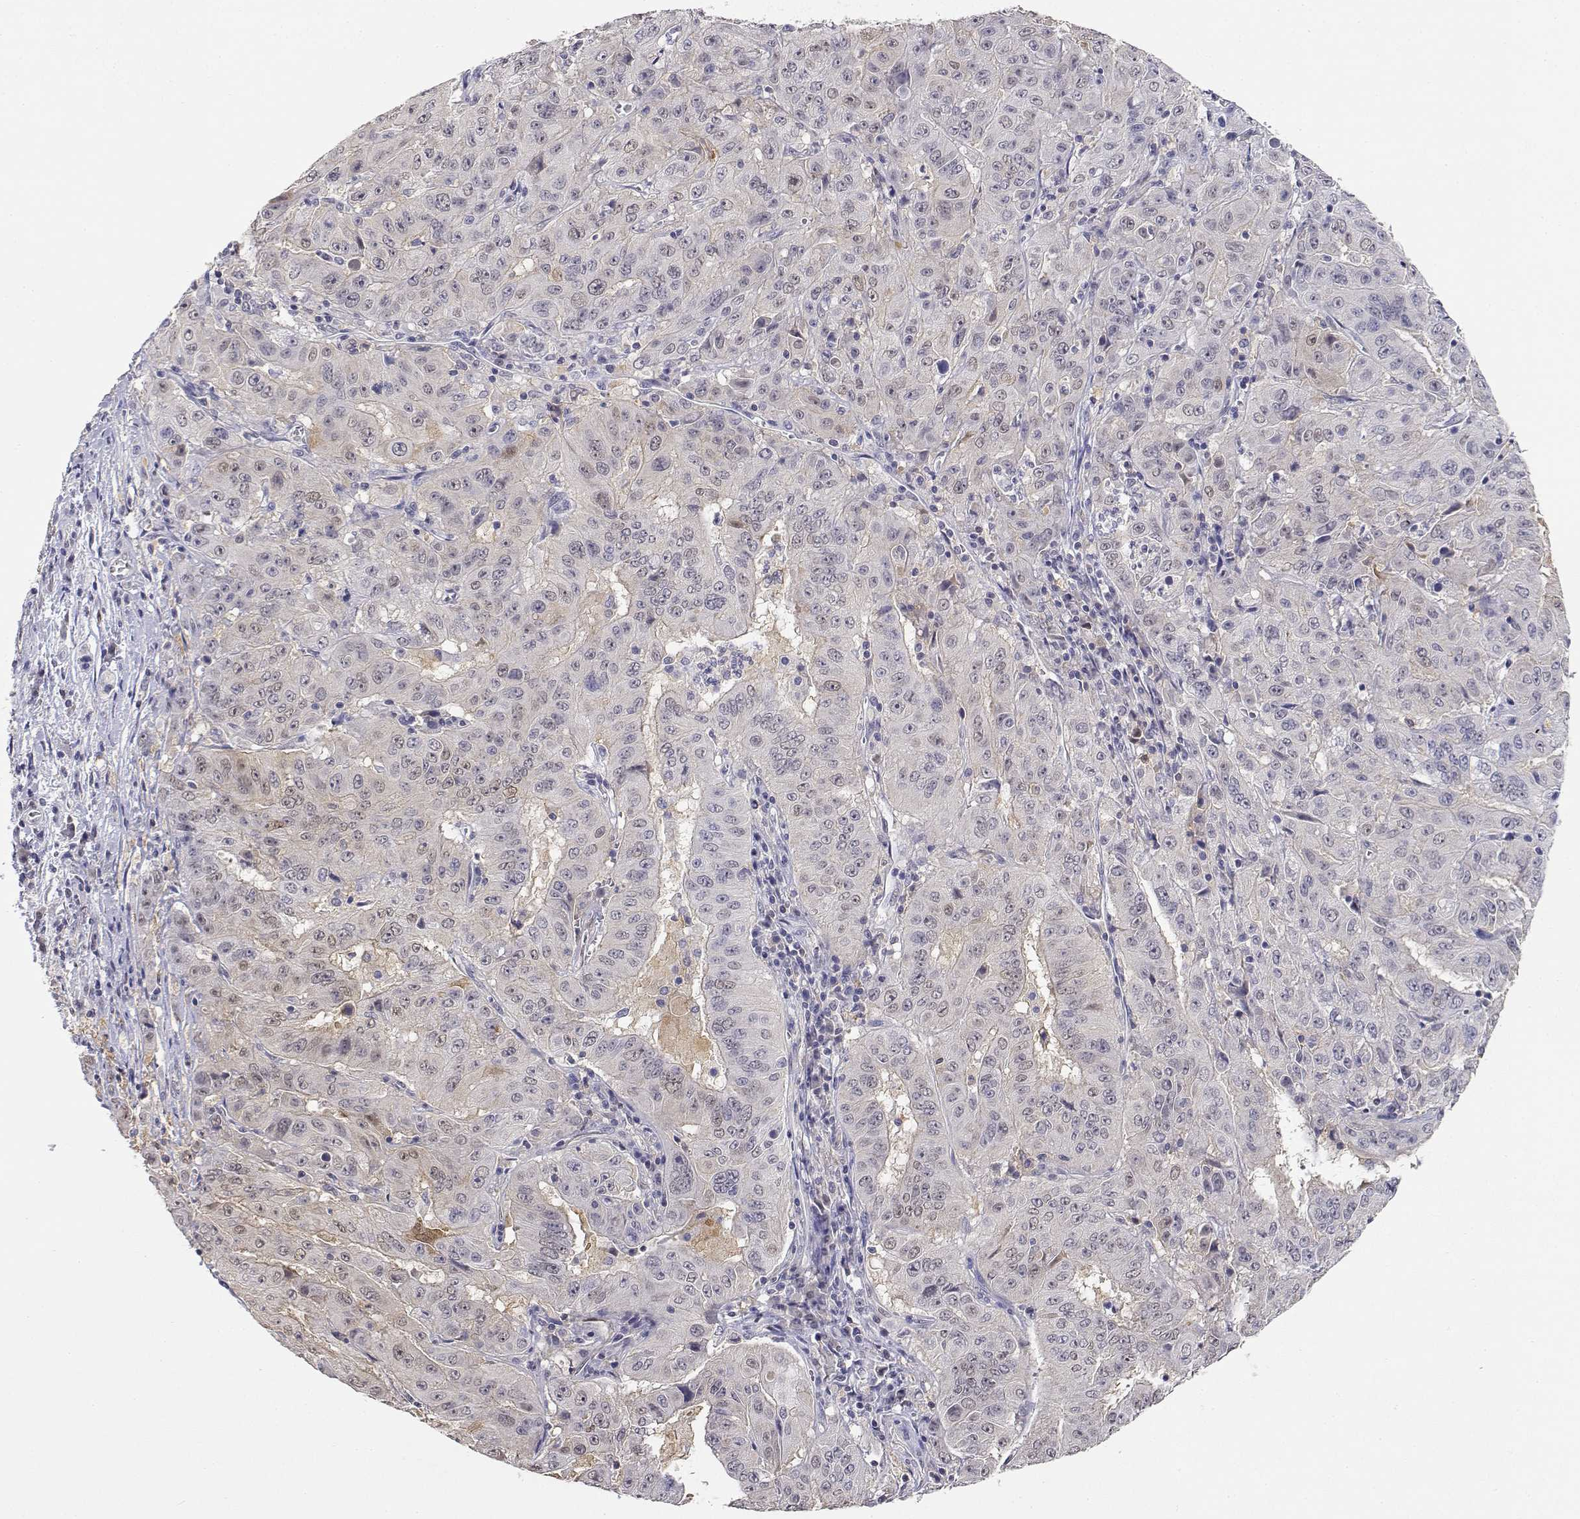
{"staining": {"intensity": "negative", "quantity": "none", "location": "none"}, "tissue": "pancreatic cancer", "cell_type": "Tumor cells", "image_type": "cancer", "snomed": [{"axis": "morphology", "description": "Adenocarcinoma, NOS"}, {"axis": "topography", "description": "Pancreas"}], "caption": "Immunohistochemistry of pancreatic cancer (adenocarcinoma) reveals no expression in tumor cells.", "gene": "ADA", "patient": {"sex": "male", "age": 63}}